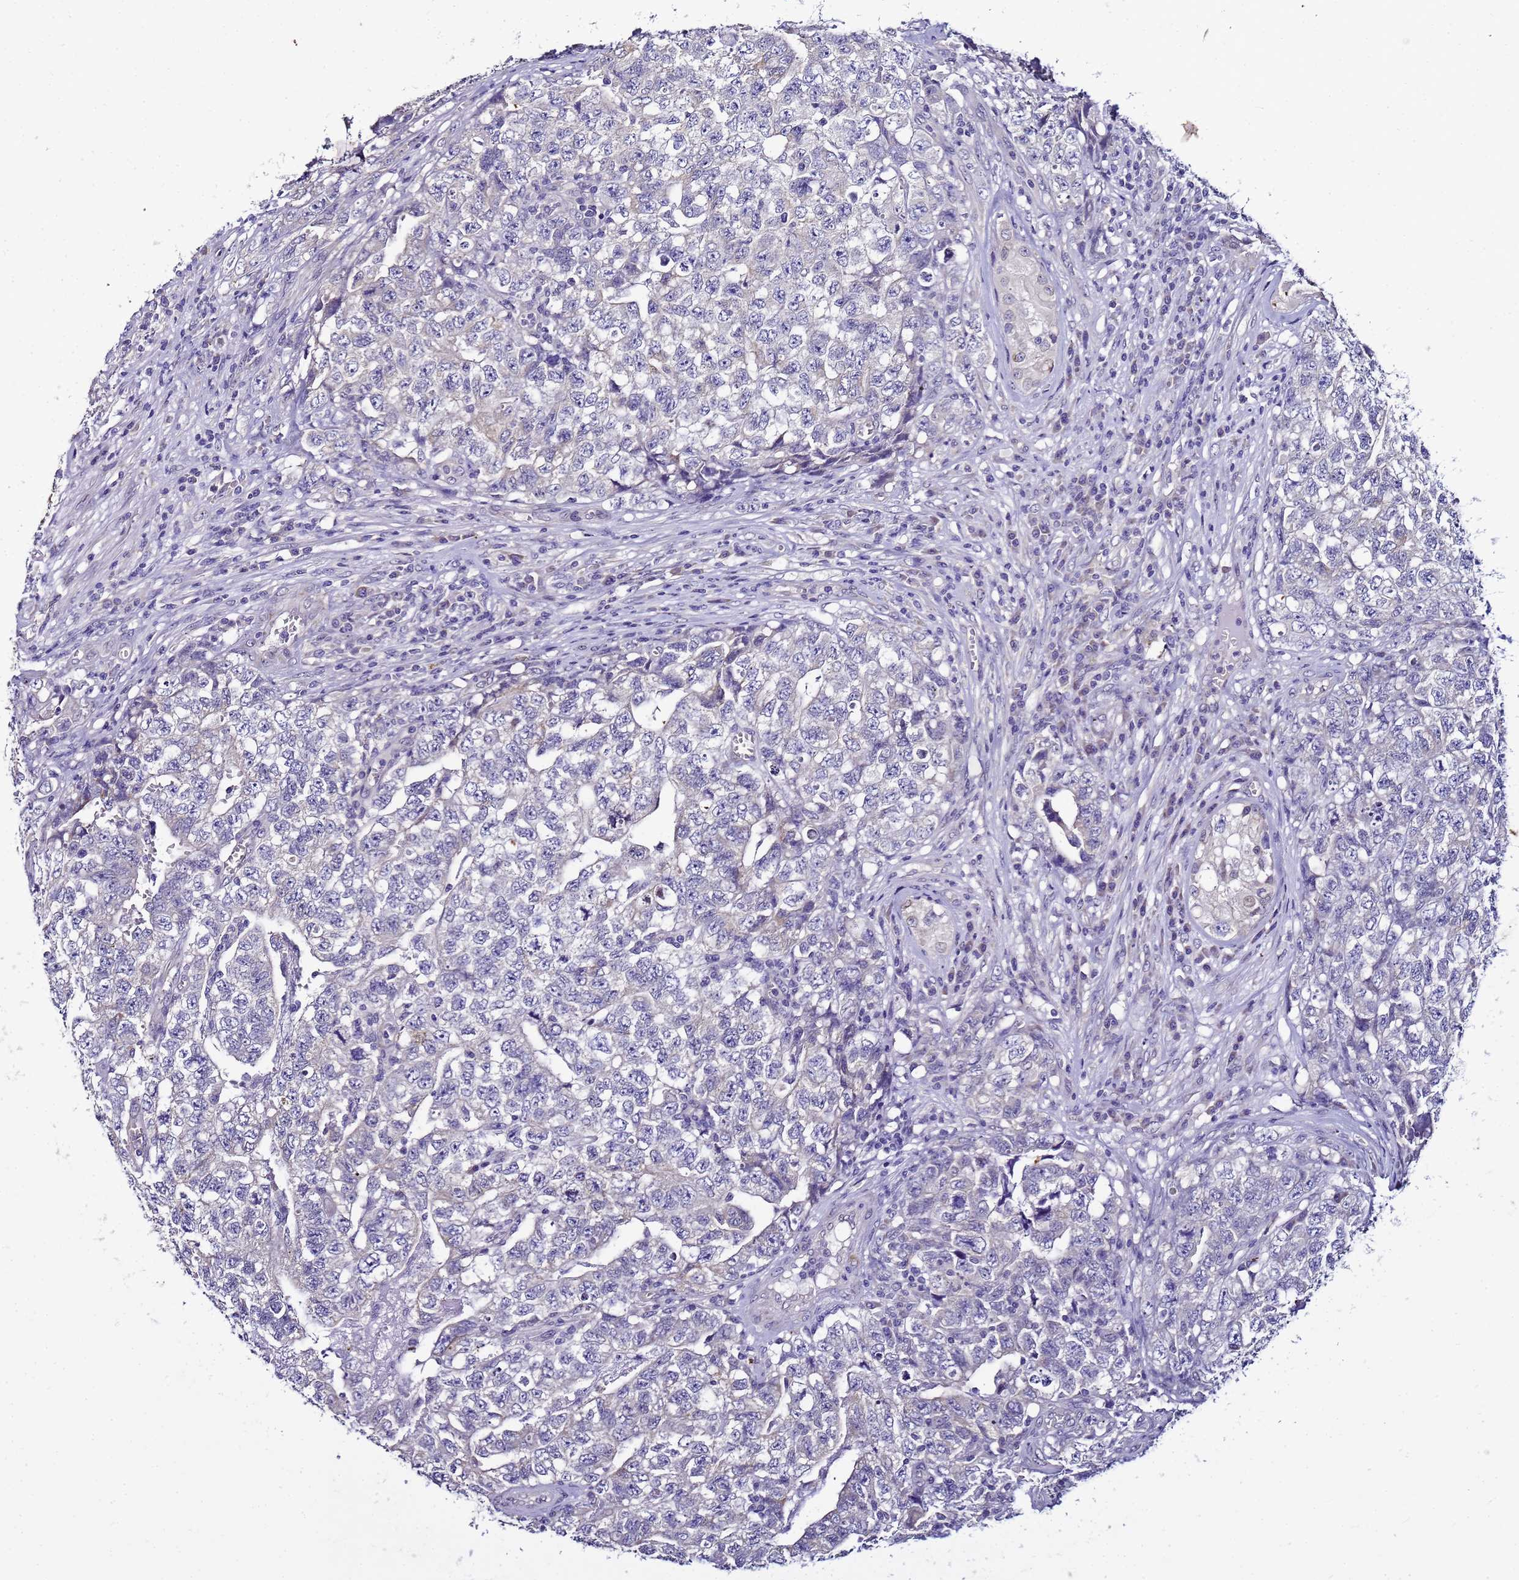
{"staining": {"intensity": "negative", "quantity": "none", "location": "none"}, "tissue": "testis cancer", "cell_type": "Tumor cells", "image_type": "cancer", "snomed": [{"axis": "morphology", "description": "Carcinoma, Embryonal, NOS"}, {"axis": "topography", "description": "Testis"}], "caption": "DAB (3,3'-diaminobenzidine) immunohistochemical staining of testis cancer (embryonal carcinoma) reveals no significant positivity in tumor cells.", "gene": "FAM166B", "patient": {"sex": "male", "age": 31}}